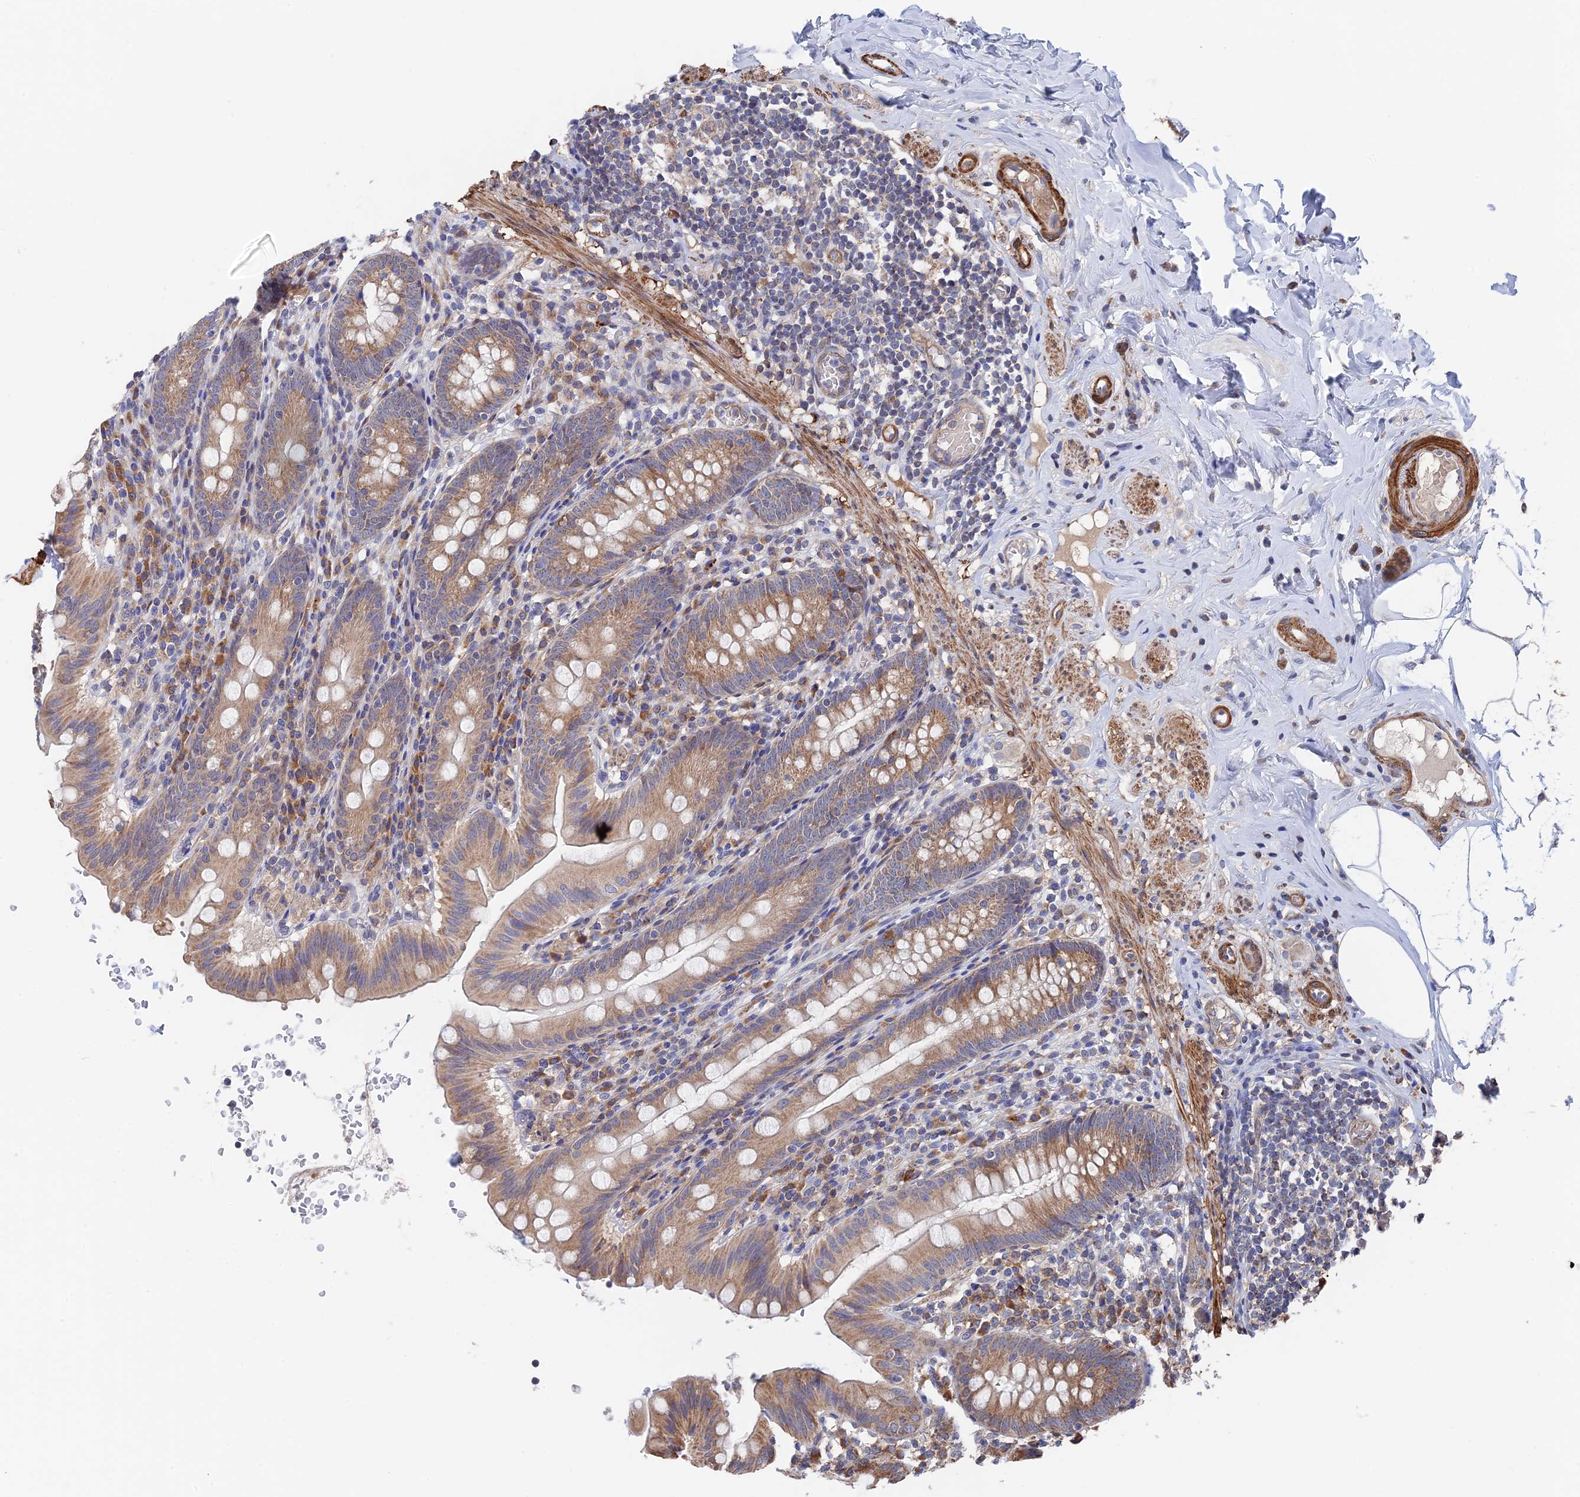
{"staining": {"intensity": "moderate", "quantity": ">75%", "location": "cytoplasmic/membranous"}, "tissue": "appendix", "cell_type": "Glandular cells", "image_type": "normal", "snomed": [{"axis": "morphology", "description": "Normal tissue, NOS"}, {"axis": "topography", "description": "Appendix"}], "caption": "A brown stain highlights moderate cytoplasmic/membranous positivity of a protein in glandular cells of normal appendix. The protein is stained brown, and the nuclei are stained in blue (DAB IHC with brightfield microscopy, high magnification).", "gene": "ZNF320", "patient": {"sex": "male", "age": 55}}